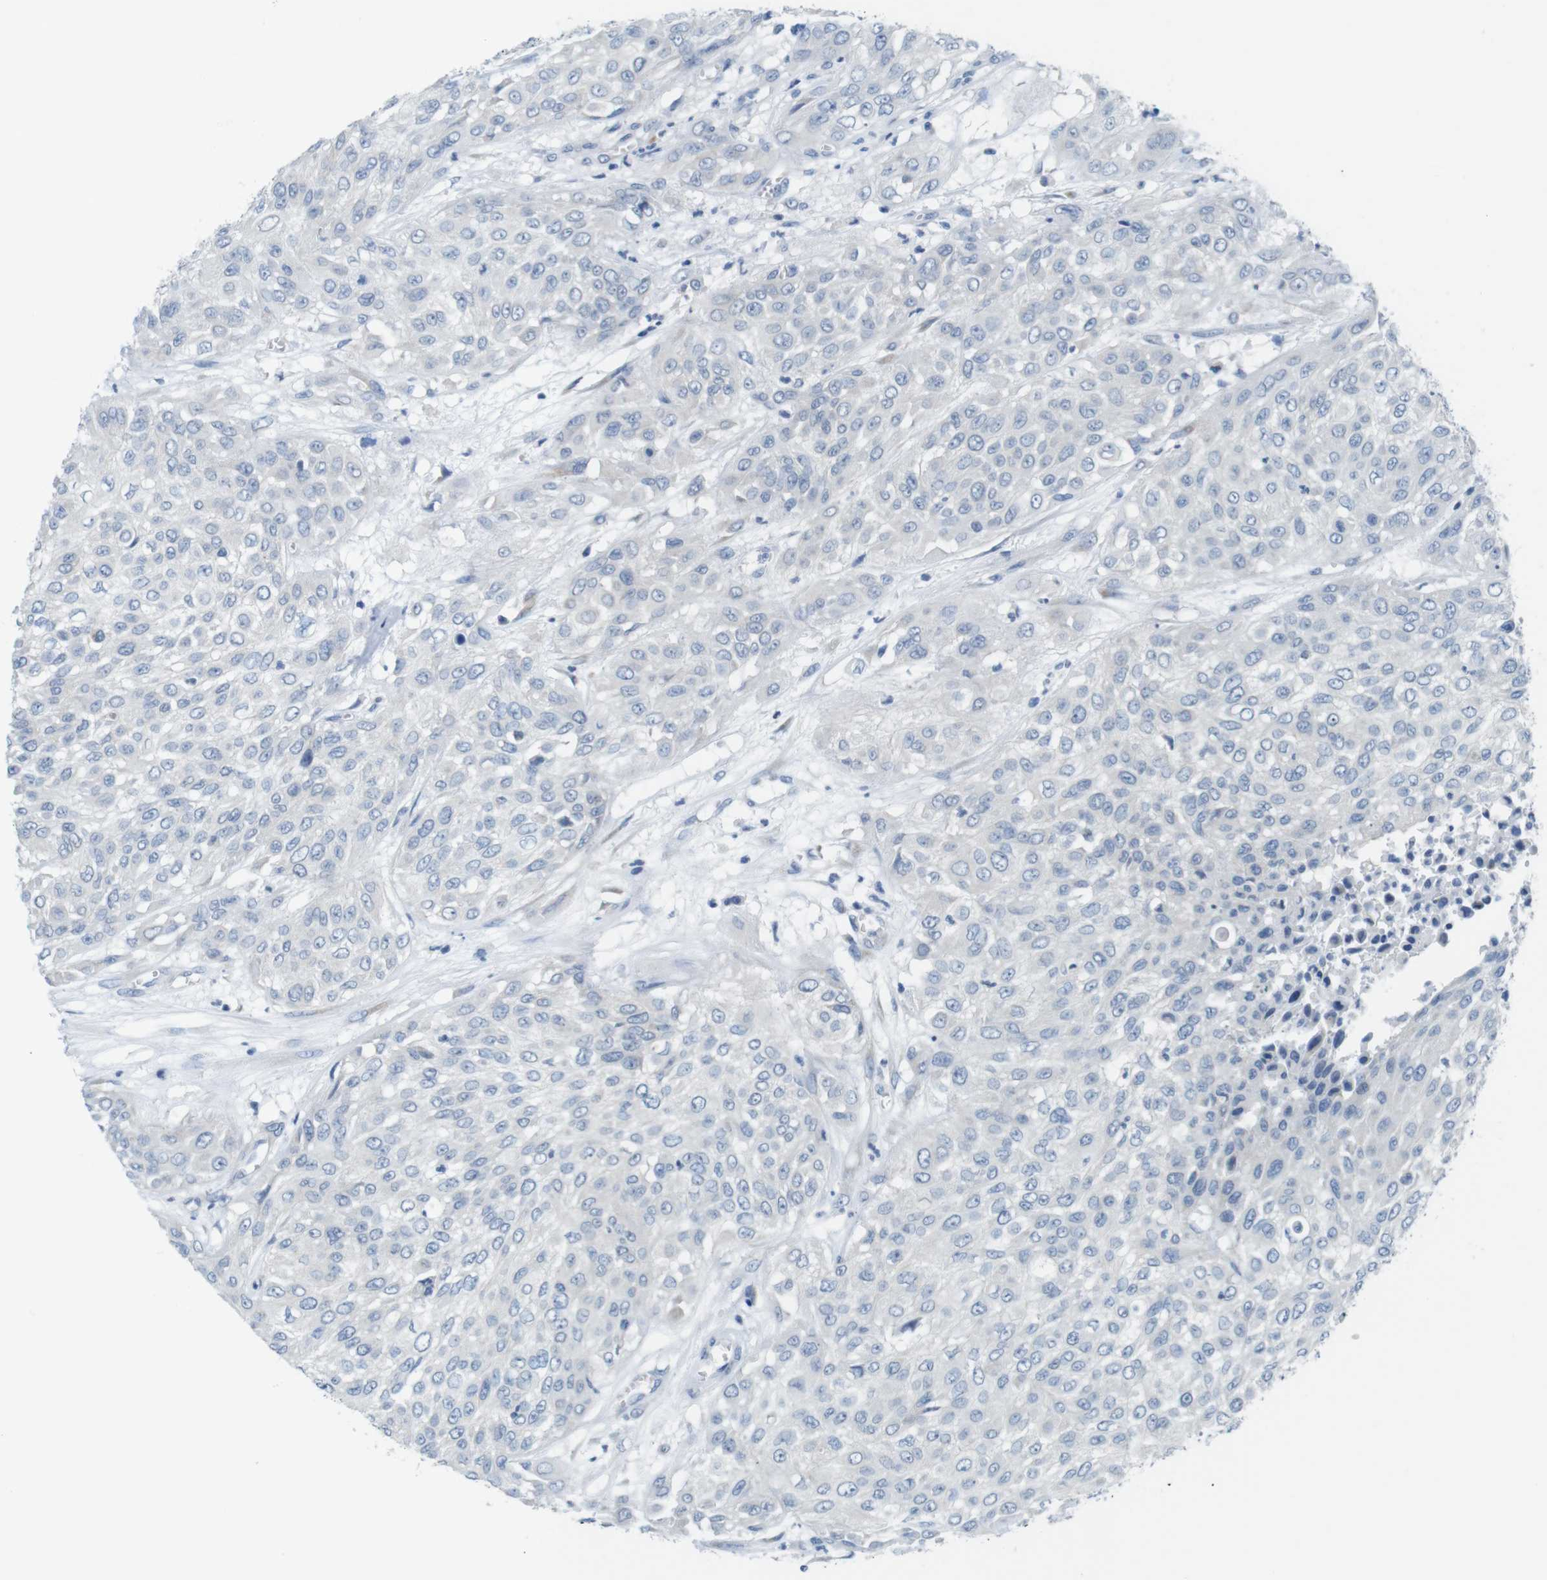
{"staining": {"intensity": "negative", "quantity": "none", "location": "none"}, "tissue": "urothelial cancer", "cell_type": "Tumor cells", "image_type": "cancer", "snomed": [{"axis": "morphology", "description": "Urothelial carcinoma, High grade"}, {"axis": "topography", "description": "Urinary bladder"}], "caption": "IHC photomicrograph of neoplastic tissue: human urothelial cancer stained with DAB (3,3'-diaminobenzidine) exhibits no significant protein staining in tumor cells.", "gene": "GOLGA2", "patient": {"sex": "male", "age": 57}}